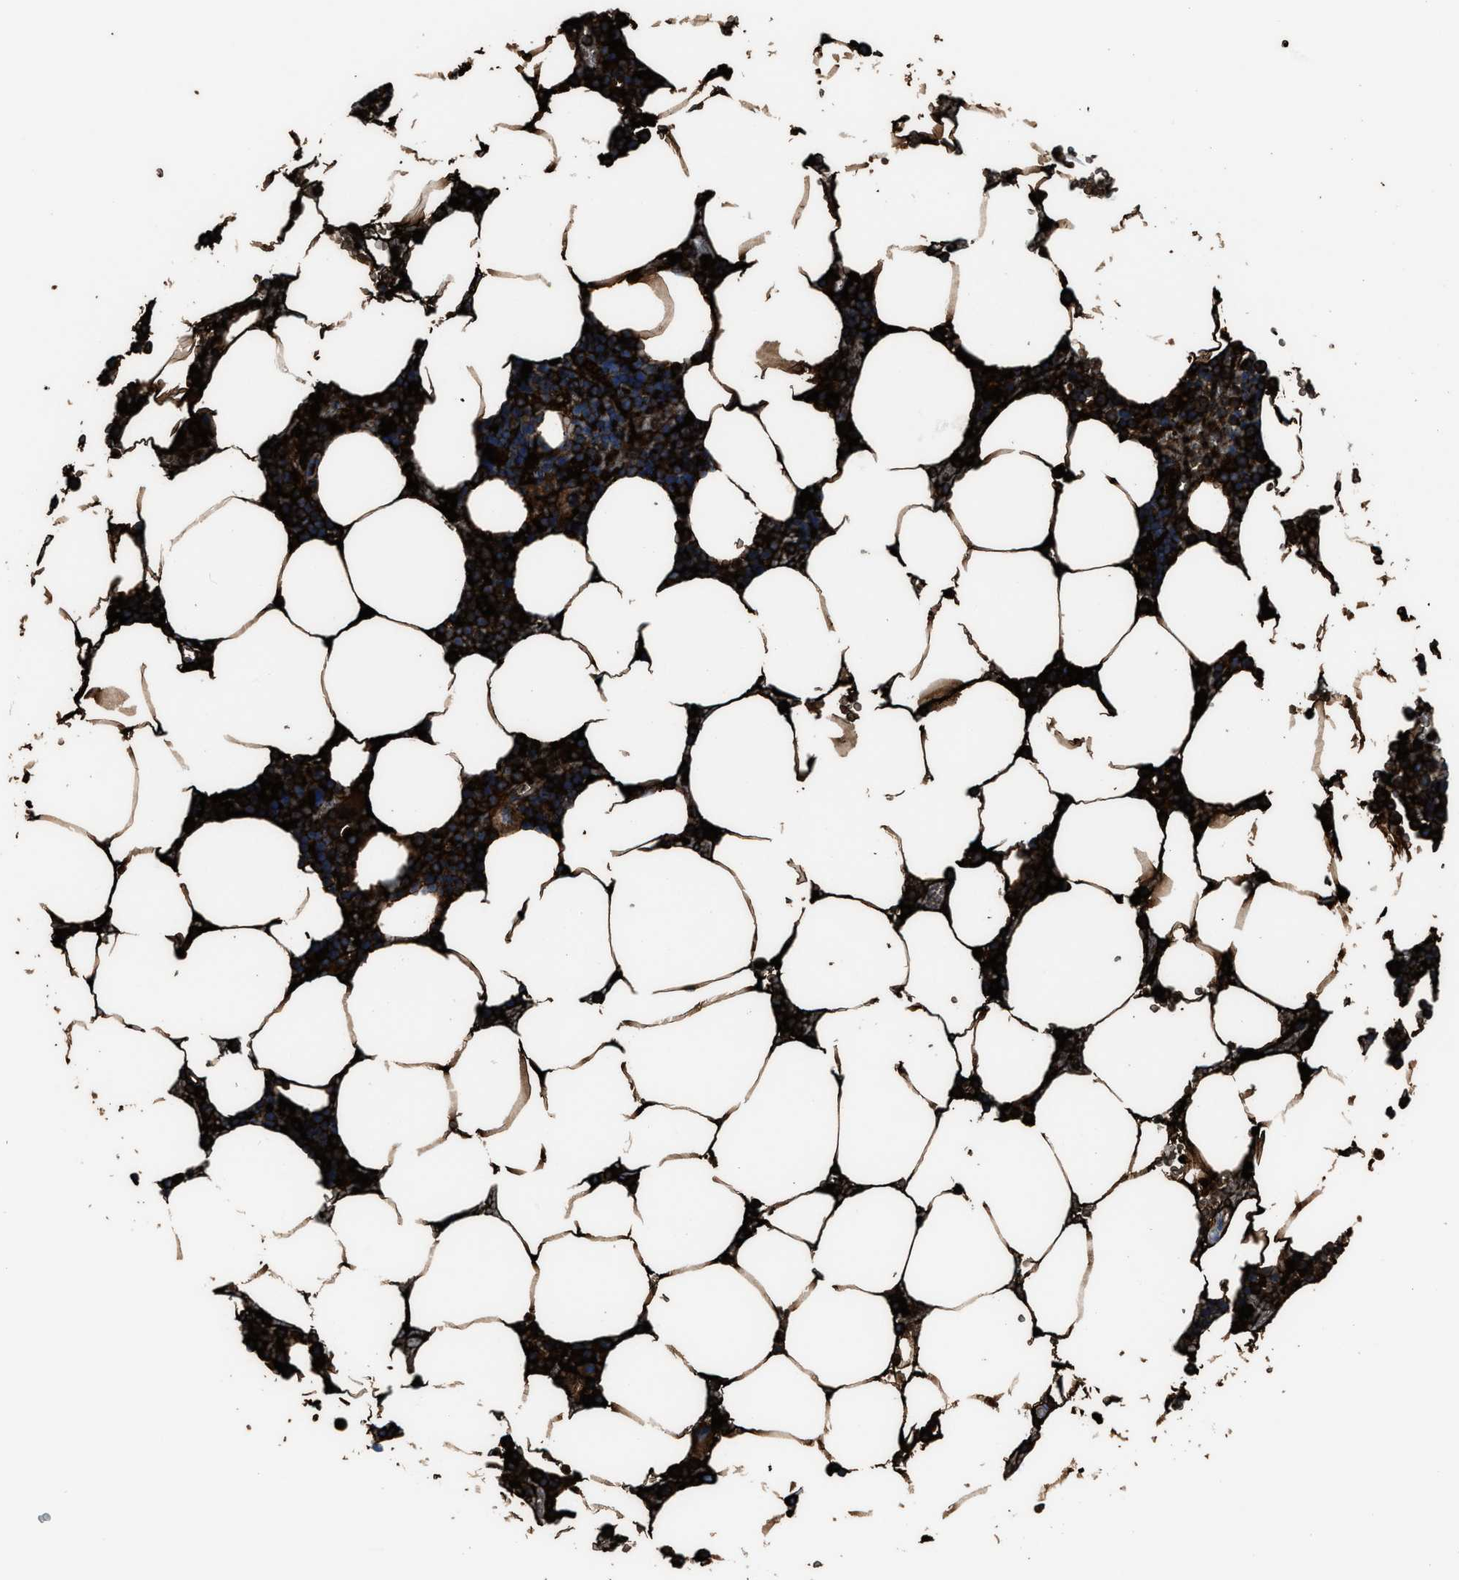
{"staining": {"intensity": "strong", "quantity": ">75%", "location": "cytoplasmic/membranous"}, "tissue": "bone marrow", "cell_type": "Hematopoietic cells", "image_type": "normal", "snomed": [{"axis": "morphology", "description": "Normal tissue, NOS"}, {"axis": "topography", "description": "Bone marrow"}], "caption": "The photomicrograph shows staining of benign bone marrow, revealing strong cytoplasmic/membranous protein staining (brown color) within hematopoietic cells.", "gene": "FTL", "patient": {"sex": "male", "age": 70}}